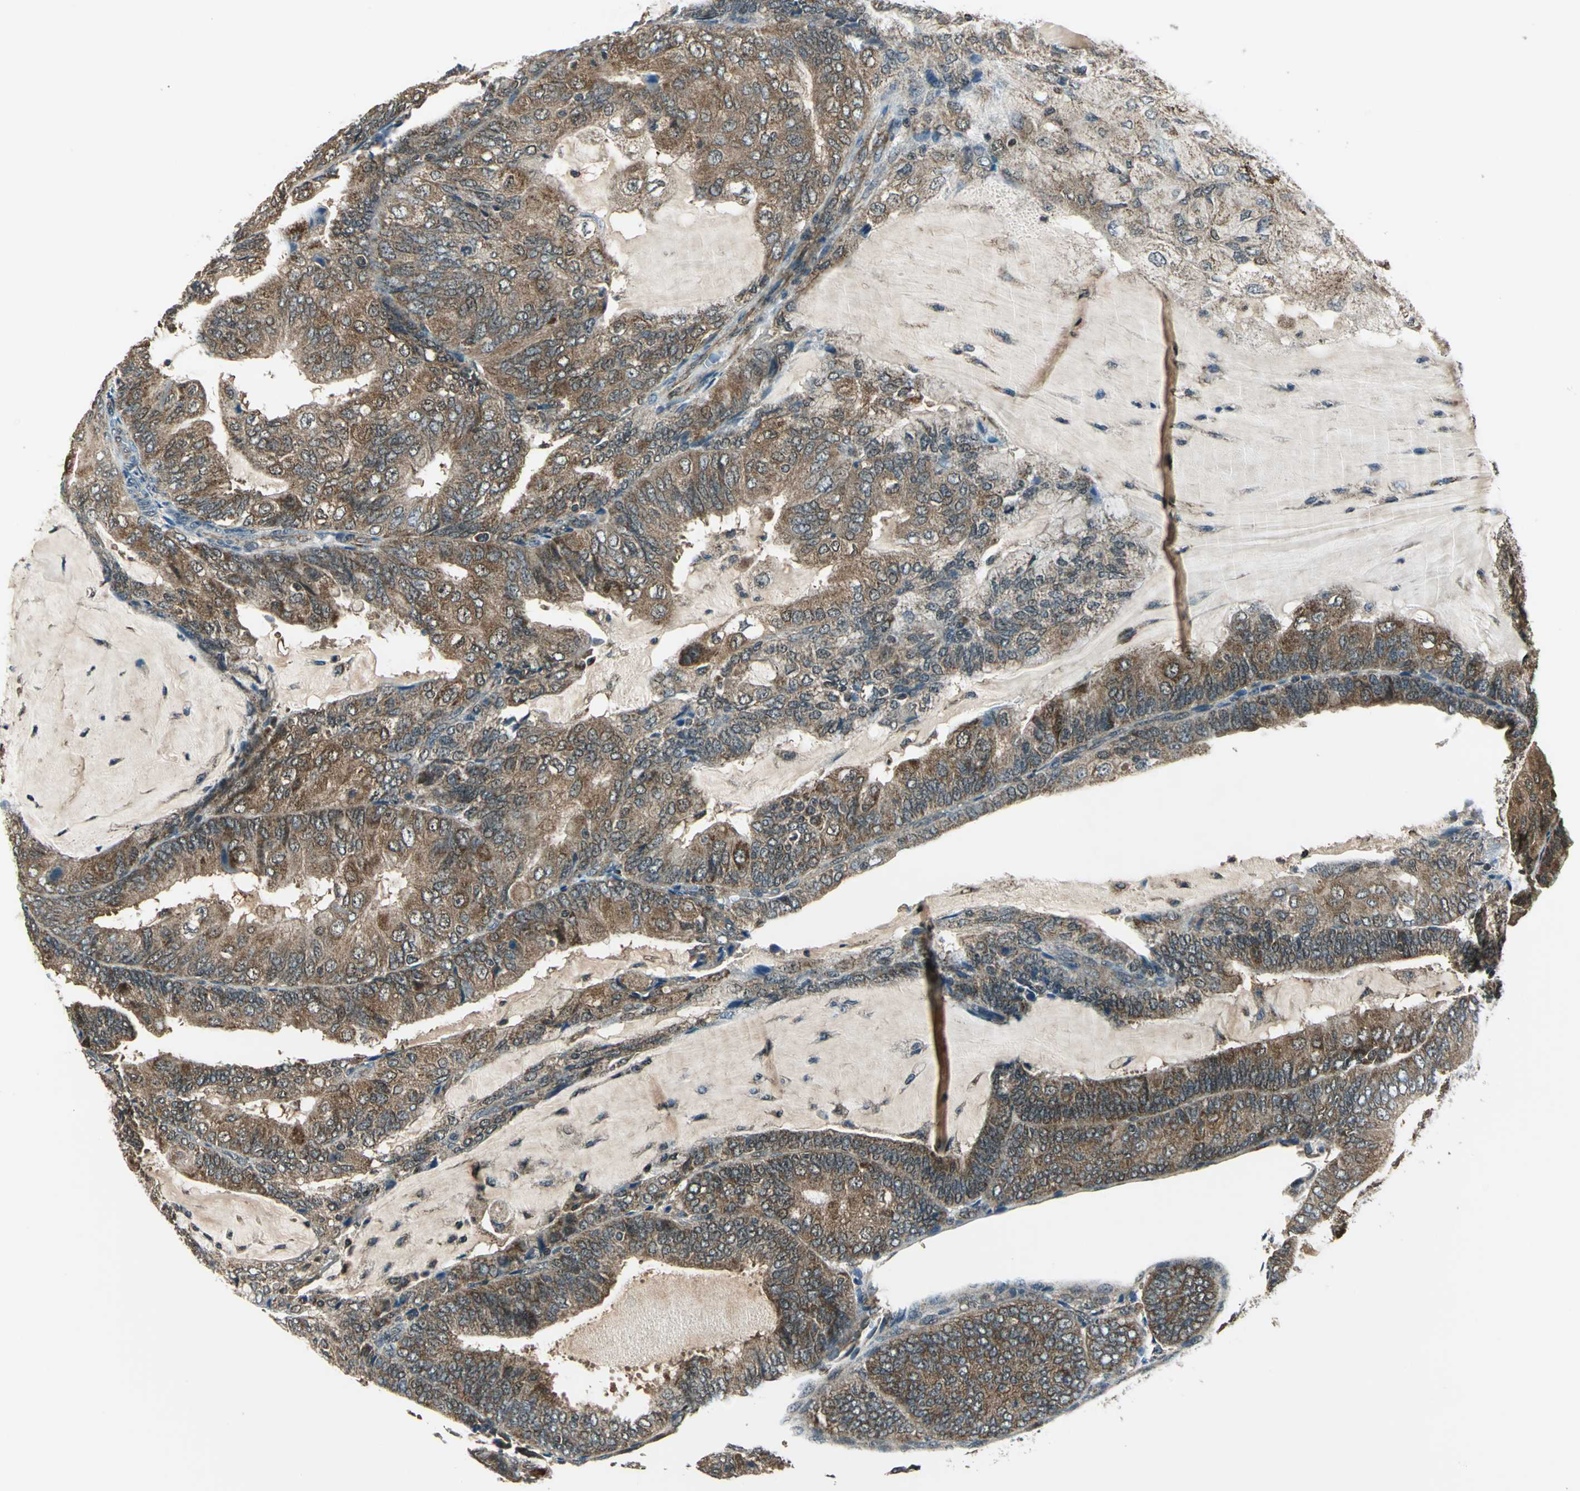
{"staining": {"intensity": "moderate", "quantity": ">75%", "location": "cytoplasmic/membranous"}, "tissue": "endometrial cancer", "cell_type": "Tumor cells", "image_type": "cancer", "snomed": [{"axis": "morphology", "description": "Adenocarcinoma, NOS"}, {"axis": "topography", "description": "Endometrium"}], "caption": "Endometrial cancer tissue shows moderate cytoplasmic/membranous expression in about >75% of tumor cells, visualized by immunohistochemistry.", "gene": "NUDT2", "patient": {"sex": "female", "age": 81}}